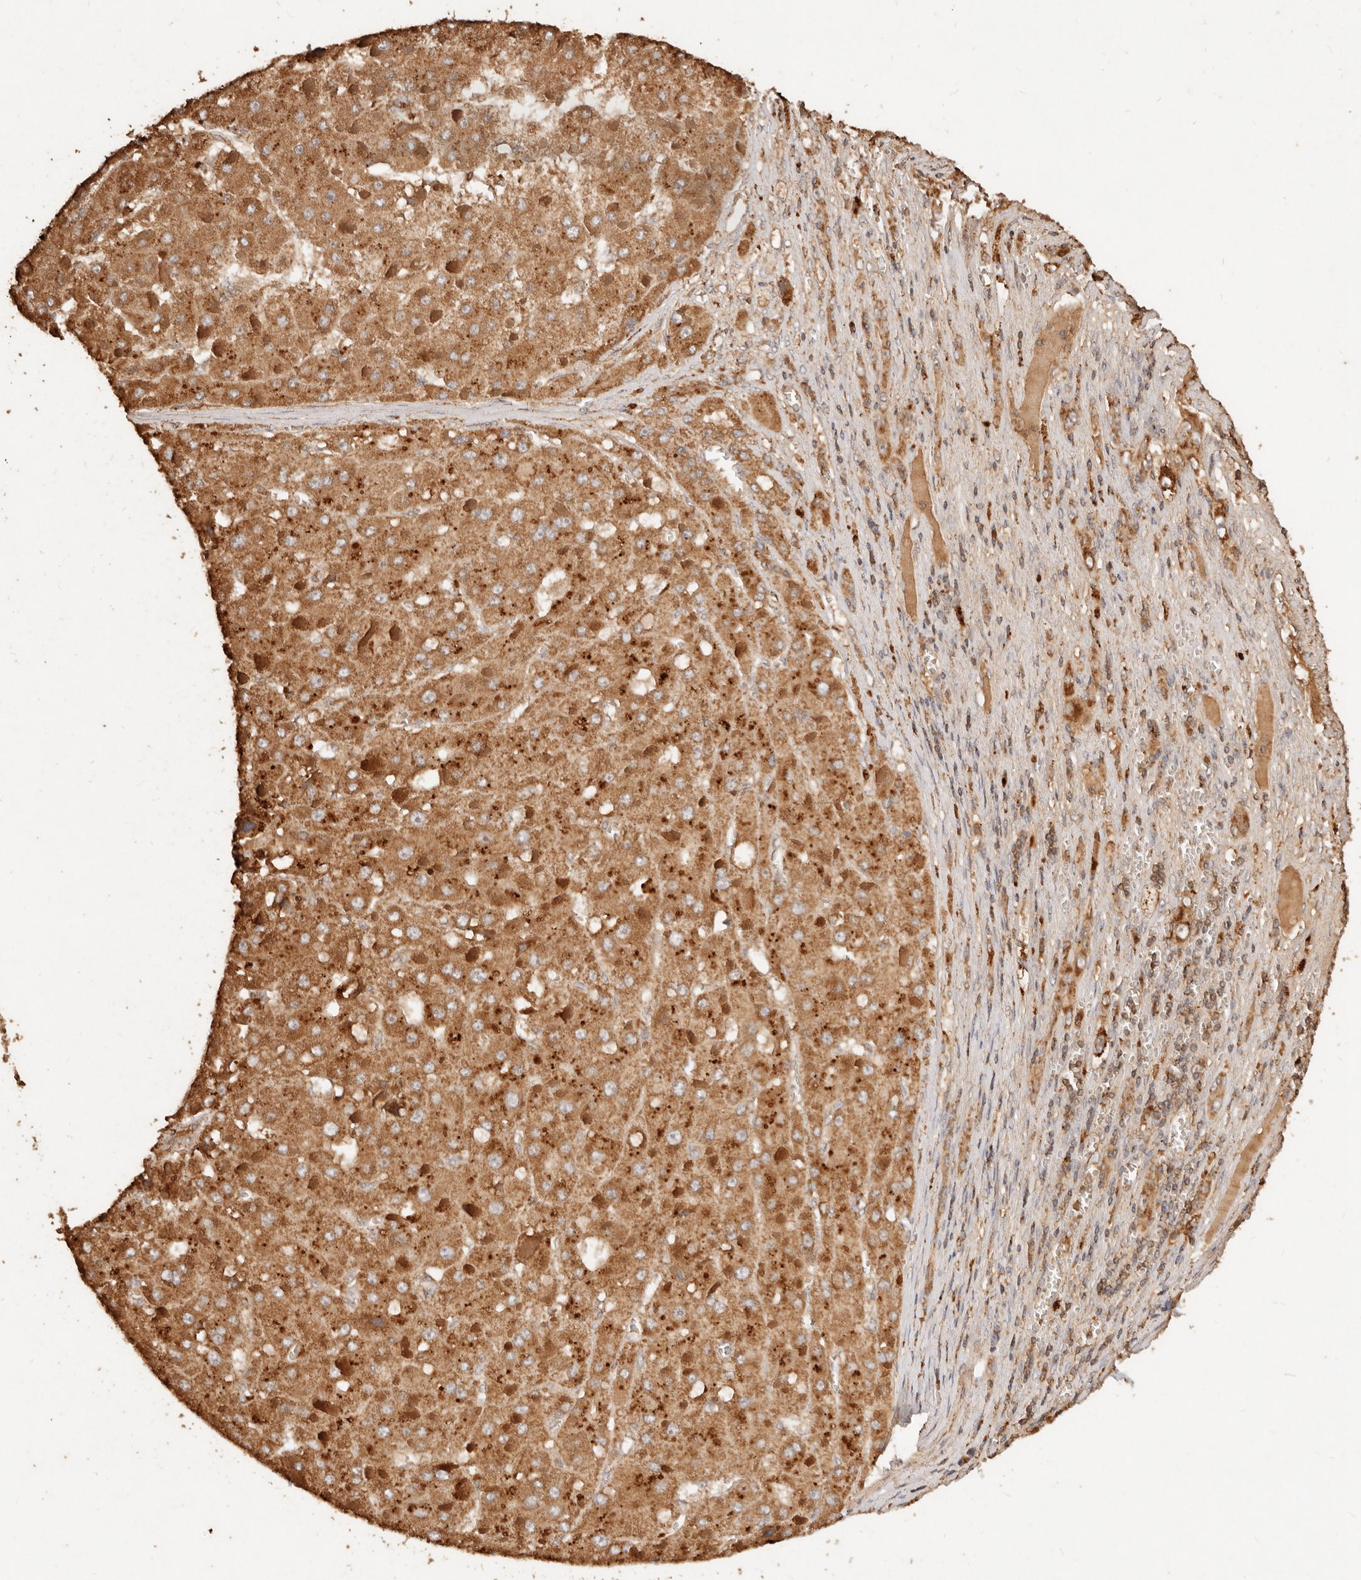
{"staining": {"intensity": "moderate", "quantity": ">75%", "location": "cytoplasmic/membranous"}, "tissue": "liver cancer", "cell_type": "Tumor cells", "image_type": "cancer", "snomed": [{"axis": "morphology", "description": "Carcinoma, Hepatocellular, NOS"}, {"axis": "topography", "description": "Liver"}], "caption": "Liver hepatocellular carcinoma tissue displays moderate cytoplasmic/membranous staining in approximately >75% of tumor cells, visualized by immunohistochemistry. The staining was performed using DAB (3,3'-diaminobenzidine) to visualize the protein expression in brown, while the nuclei were stained in blue with hematoxylin (Magnification: 20x).", "gene": "FAM180B", "patient": {"sex": "female", "age": 73}}